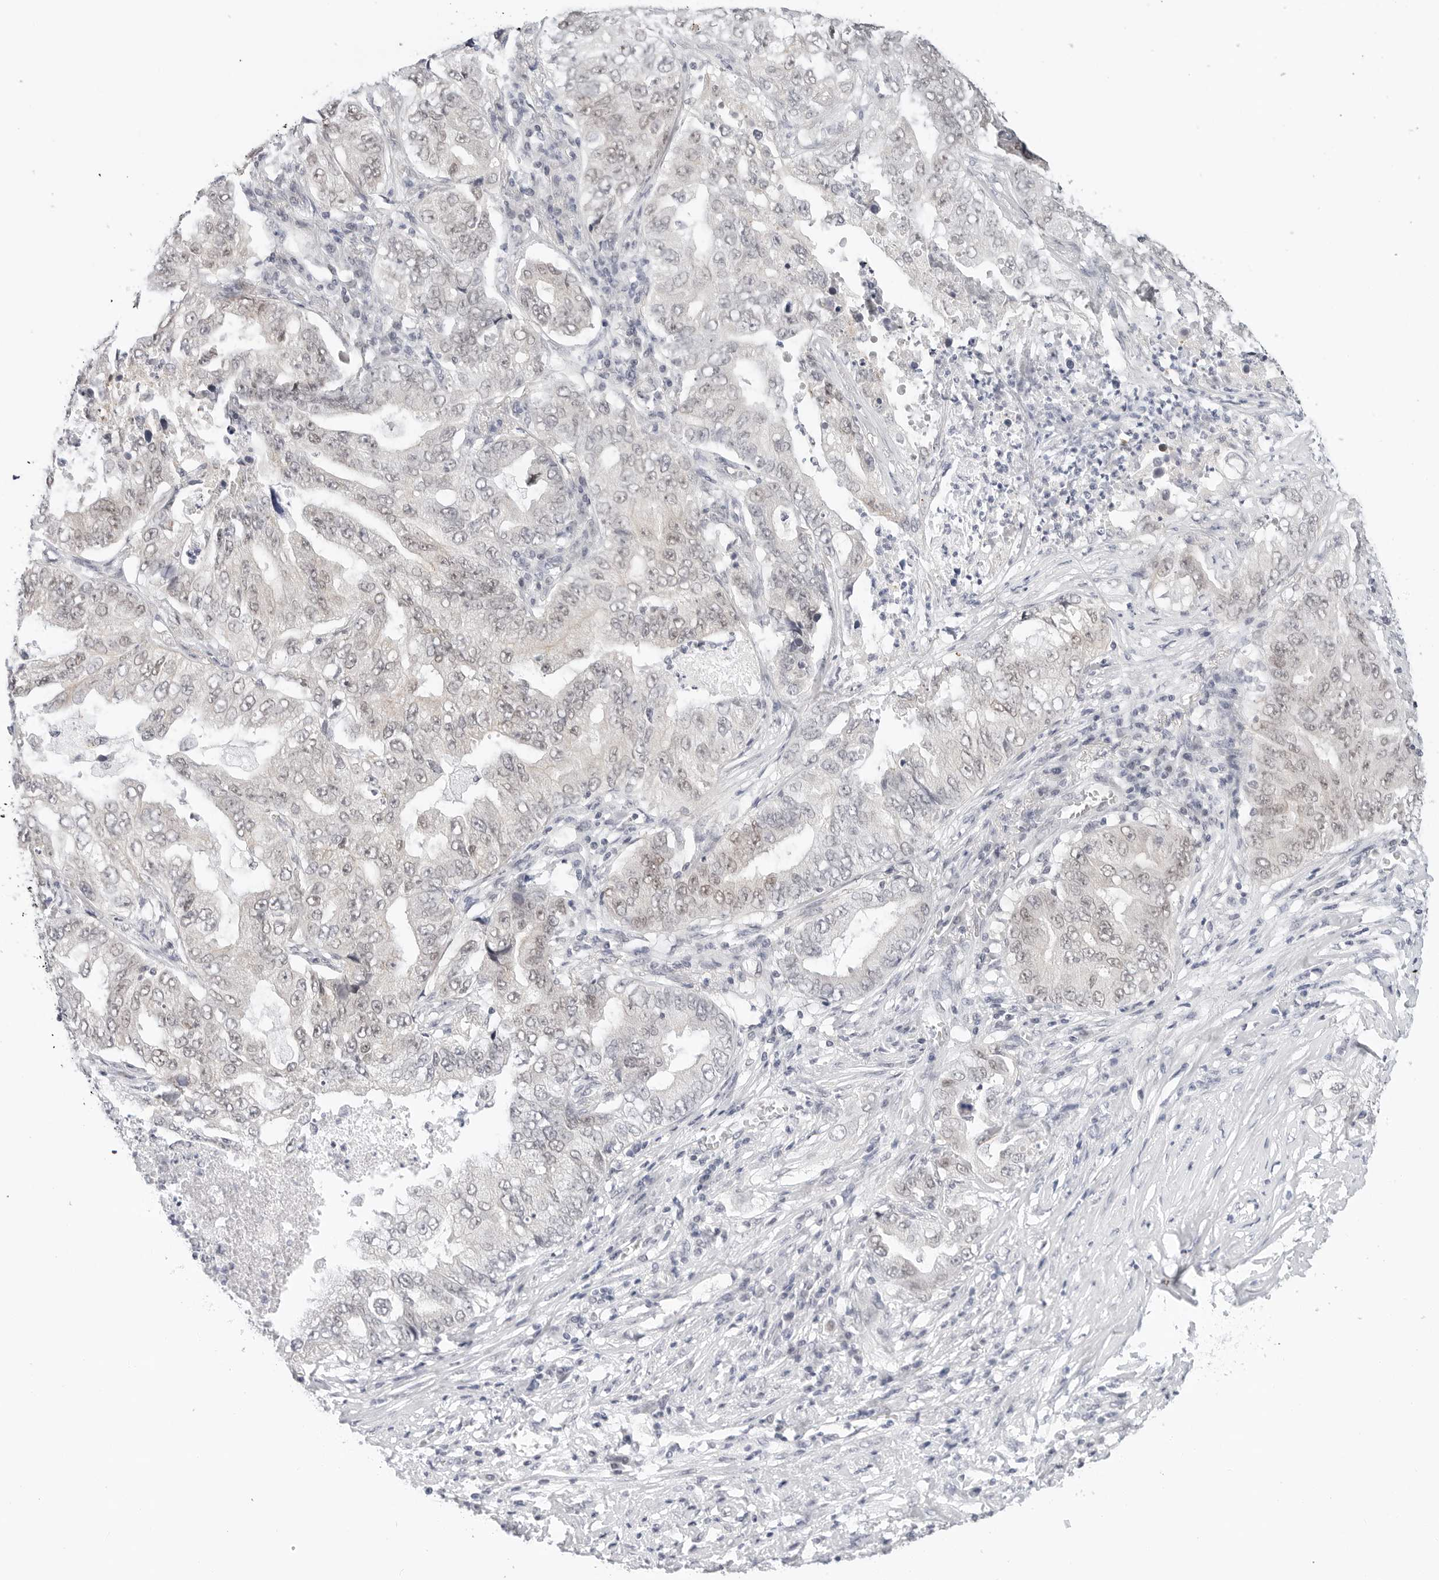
{"staining": {"intensity": "weak", "quantity": "<25%", "location": "nuclear"}, "tissue": "lung cancer", "cell_type": "Tumor cells", "image_type": "cancer", "snomed": [{"axis": "morphology", "description": "Adenocarcinoma, NOS"}, {"axis": "topography", "description": "Lung"}], "caption": "The micrograph exhibits no significant expression in tumor cells of lung adenocarcinoma.", "gene": "TSEN2", "patient": {"sex": "female", "age": 51}}